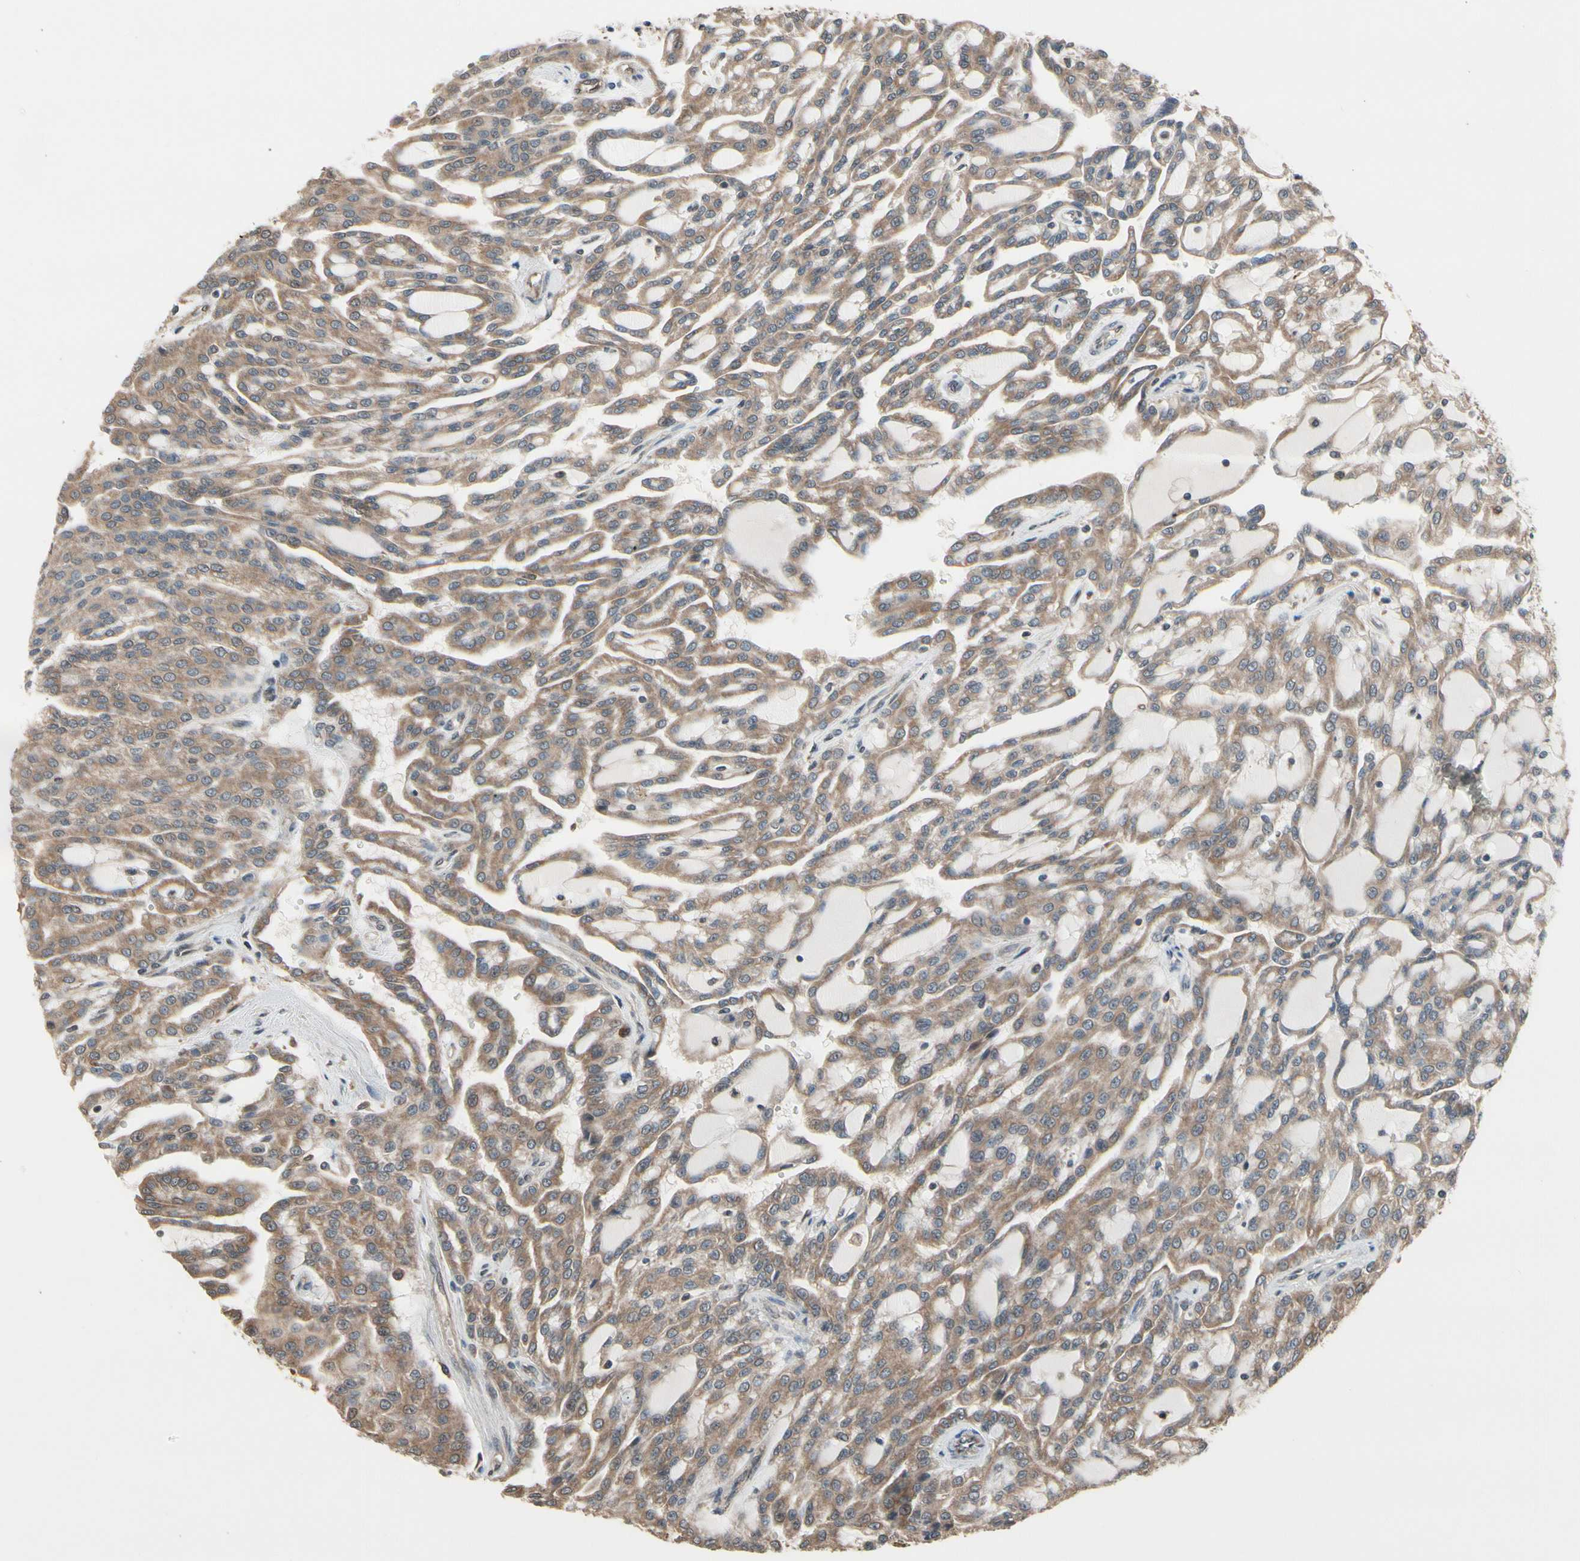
{"staining": {"intensity": "moderate", "quantity": ">75%", "location": "cytoplasmic/membranous"}, "tissue": "renal cancer", "cell_type": "Tumor cells", "image_type": "cancer", "snomed": [{"axis": "morphology", "description": "Adenocarcinoma, NOS"}, {"axis": "topography", "description": "Kidney"}], "caption": "Moderate cytoplasmic/membranous expression is appreciated in about >75% of tumor cells in adenocarcinoma (renal).", "gene": "PNPLA7", "patient": {"sex": "male", "age": 63}}